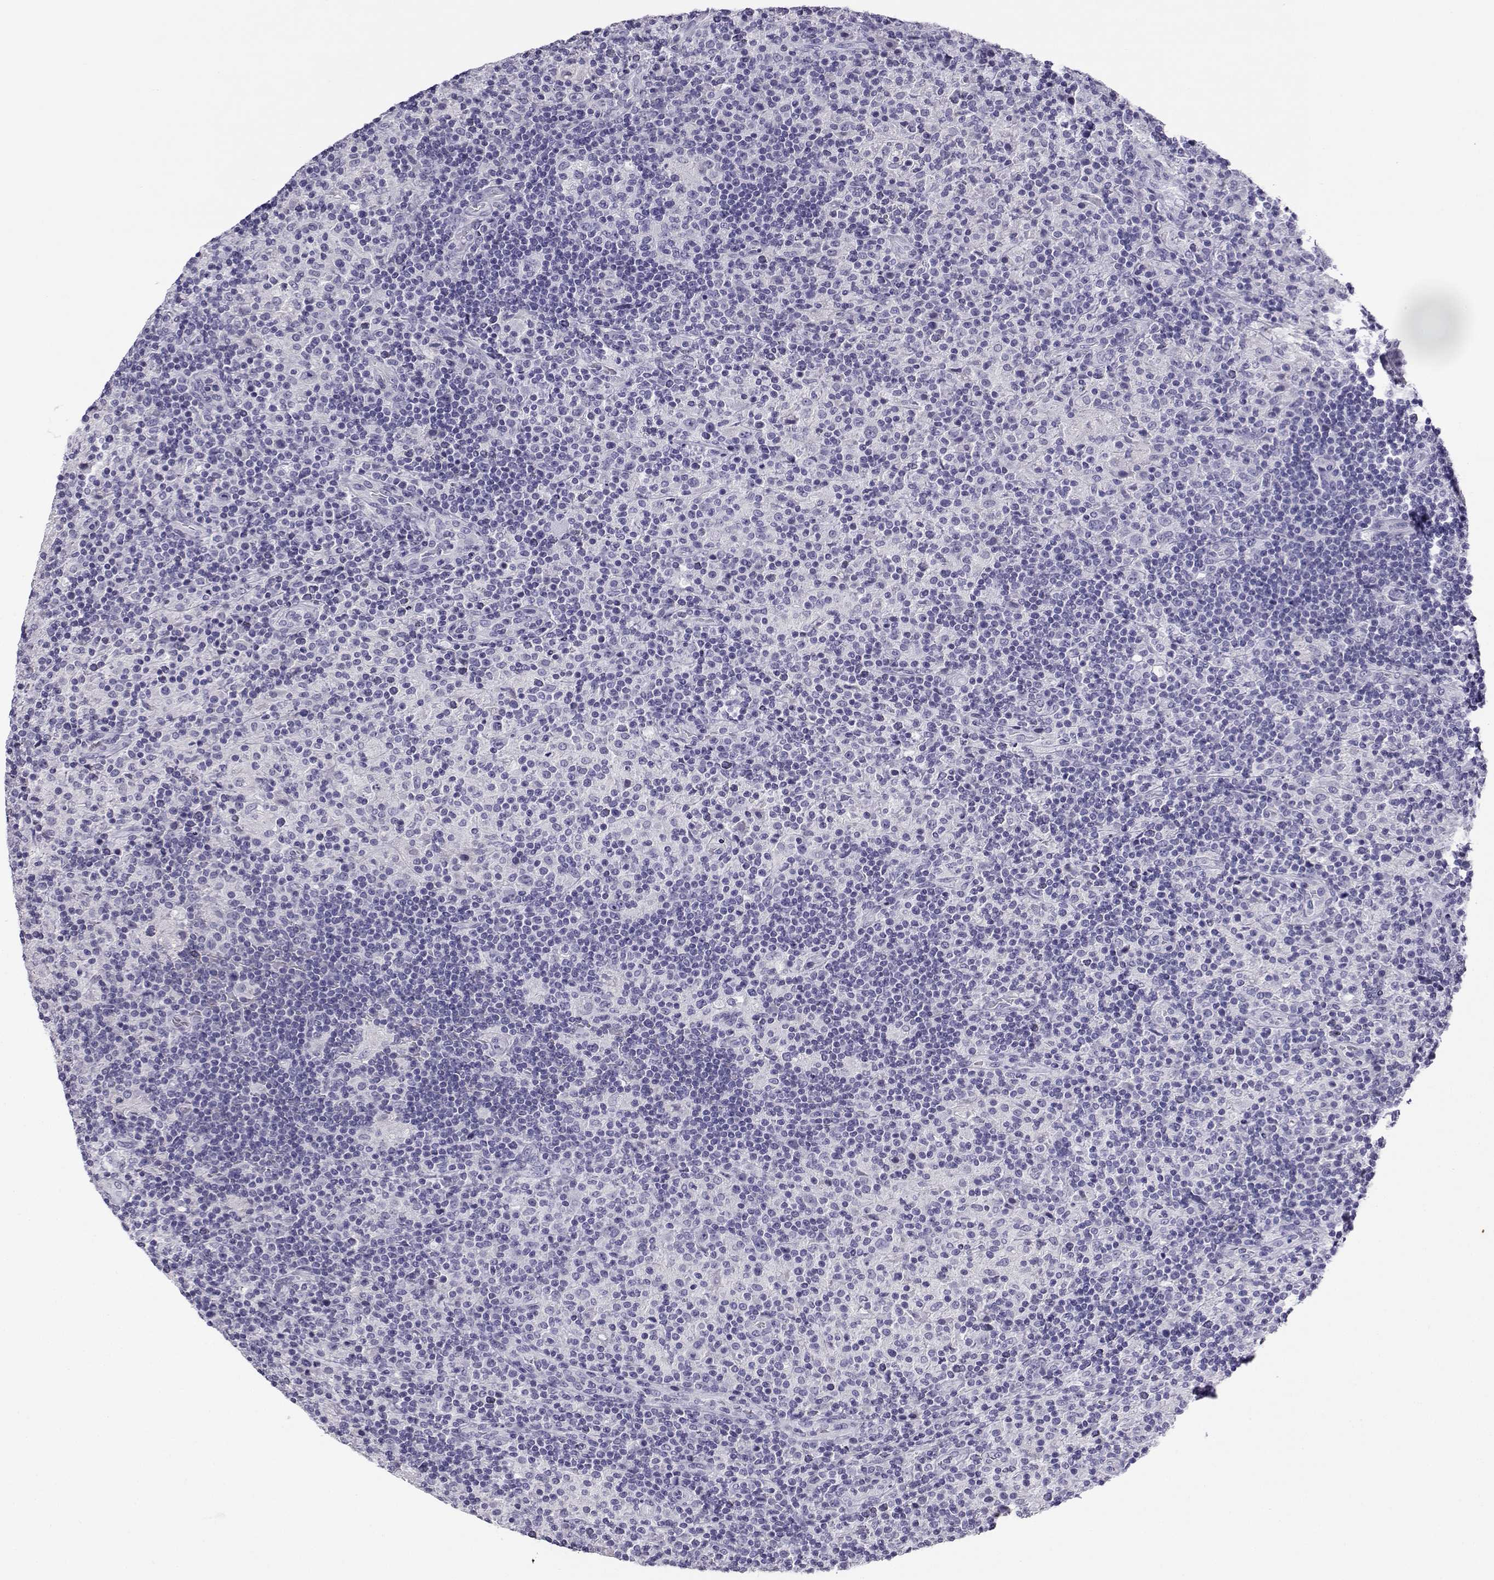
{"staining": {"intensity": "negative", "quantity": "none", "location": "none"}, "tissue": "lymphoma", "cell_type": "Tumor cells", "image_type": "cancer", "snomed": [{"axis": "morphology", "description": "Hodgkin's disease, NOS"}, {"axis": "topography", "description": "Lymph node"}], "caption": "High magnification brightfield microscopy of lymphoma stained with DAB (brown) and counterstained with hematoxylin (blue): tumor cells show no significant expression. (Stains: DAB immunohistochemistry (IHC) with hematoxylin counter stain, Microscopy: brightfield microscopy at high magnification).", "gene": "RHOXF2", "patient": {"sex": "male", "age": 70}}